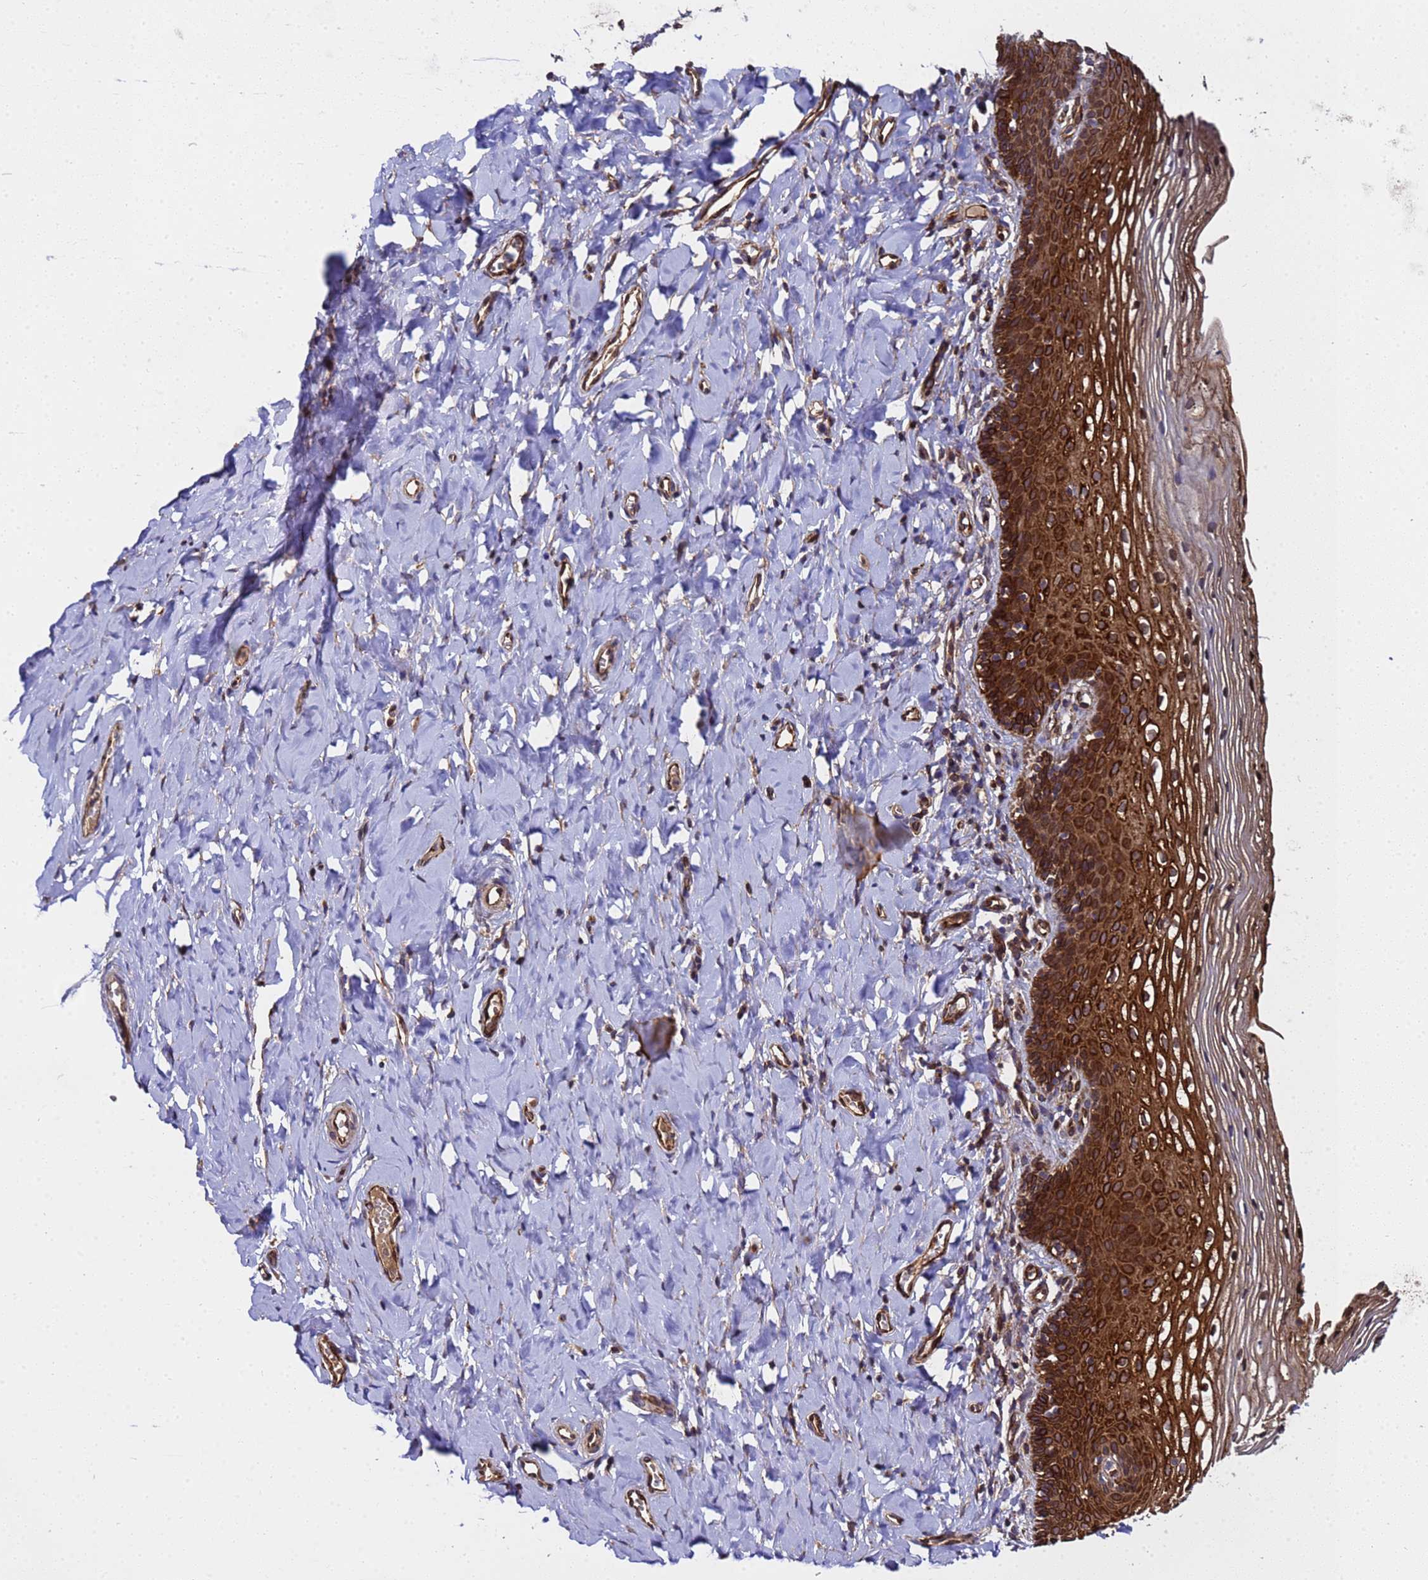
{"staining": {"intensity": "strong", "quantity": ">75%", "location": "cytoplasmic/membranous"}, "tissue": "vagina", "cell_type": "Squamous epithelial cells", "image_type": "normal", "snomed": [{"axis": "morphology", "description": "Normal tissue, NOS"}, {"axis": "topography", "description": "Vagina"}], "caption": "Immunohistochemical staining of normal human vagina reveals high levels of strong cytoplasmic/membranous expression in about >75% of squamous epithelial cells.", "gene": "MOCS1", "patient": {"sex": "female", "age": 60}}